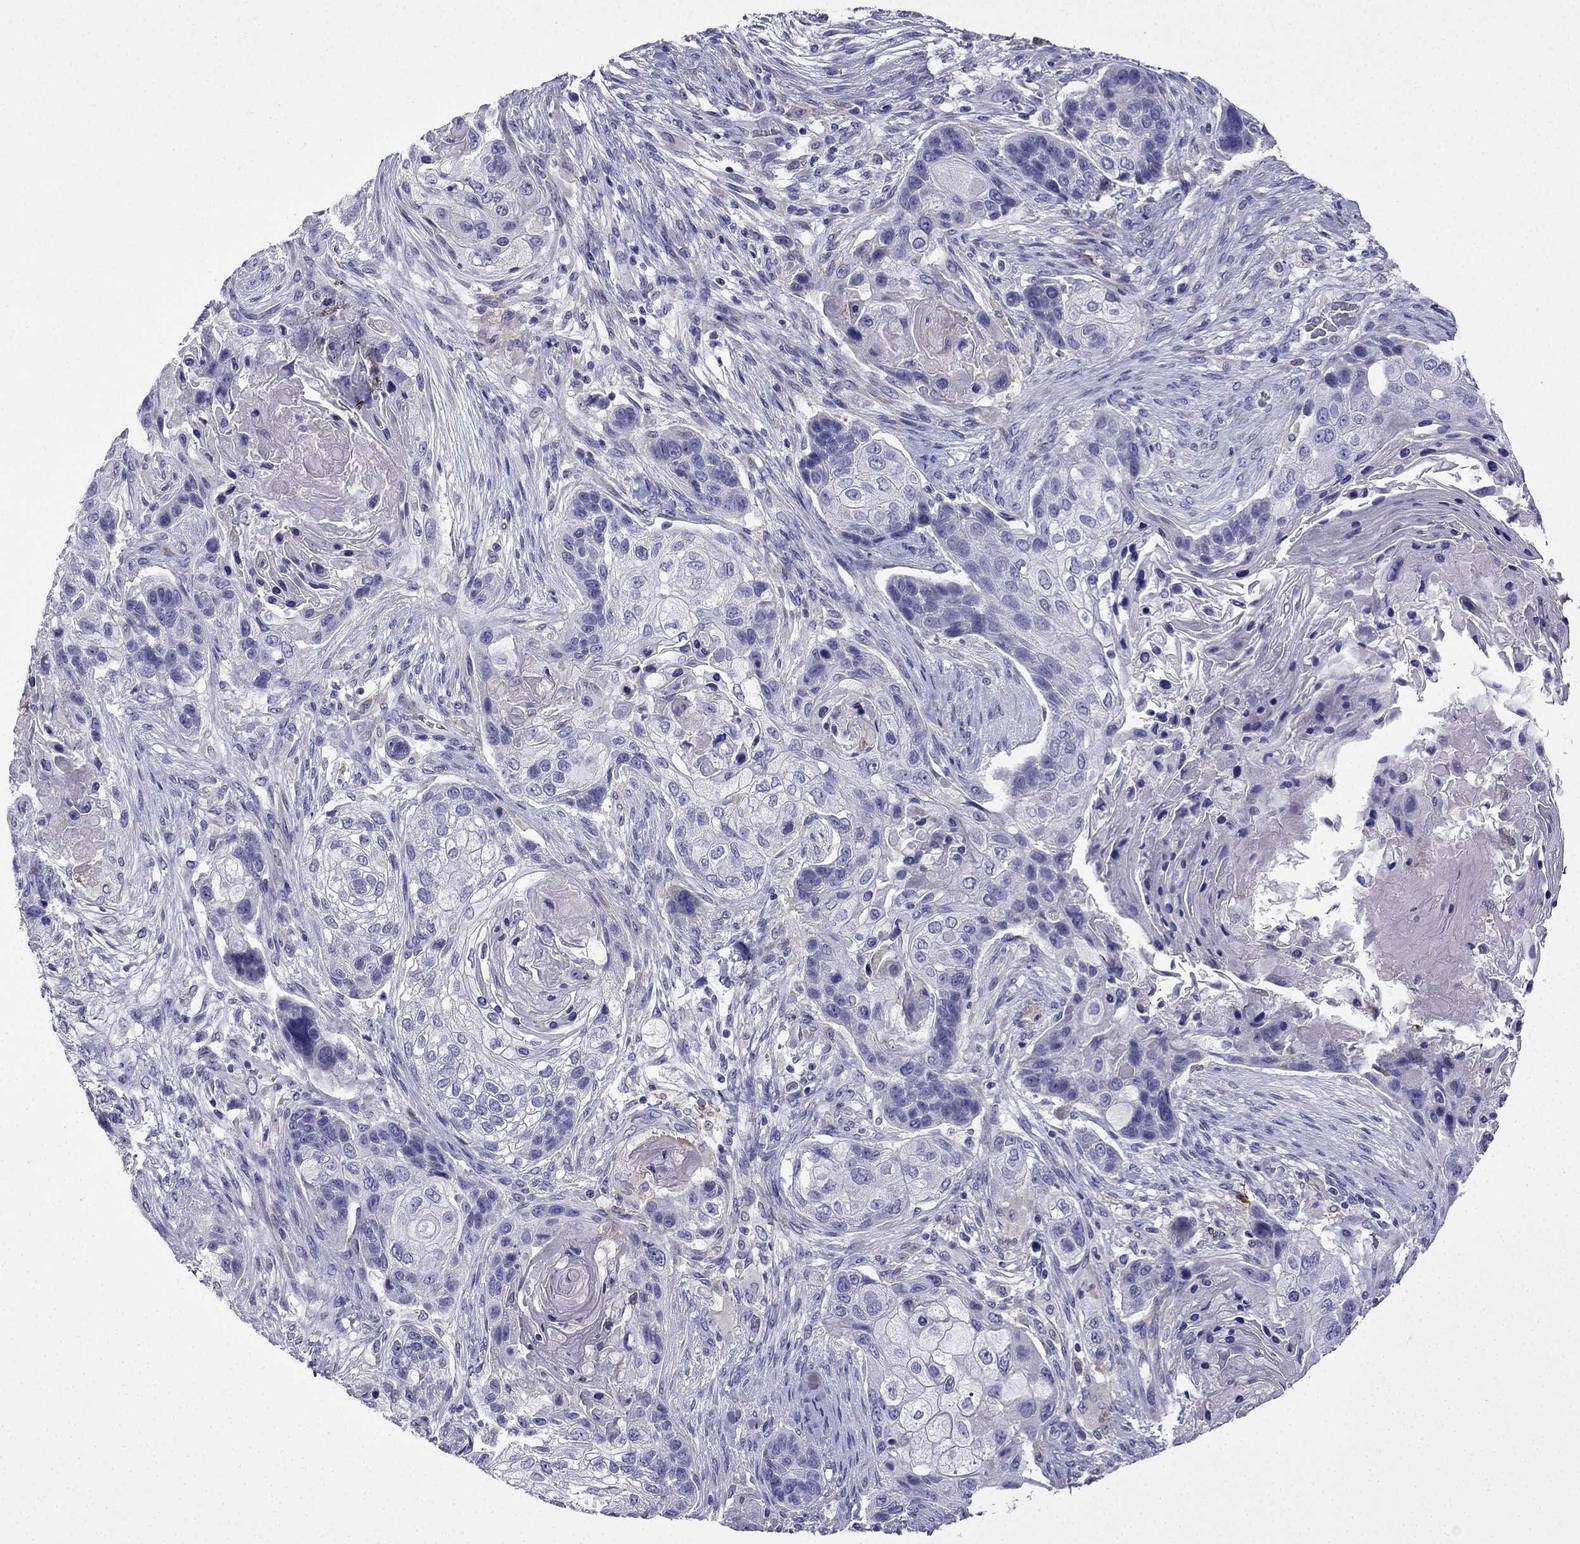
{"staining": {"intensity": "negative", "quantity": "none", "location": "none"}, "tissue": "lung cancer", "cell_type": "Tumor cells", "image_type": "cancer", "snomed": [{"axis": "morphology", "description": "Squamous cell carcinoma, NOS"}, {"axis": "topography", "description": "Lung"}], "caption": "An immunohistochemistry (IHC) micrograph of lung cancer (squamous cell carcinoma) is shown. There is no staining in tumor cells of lung cancer (squamous cell carcinoma).", "gene": "TSSK4", "patient": {"sex": "male", "age": 69}}